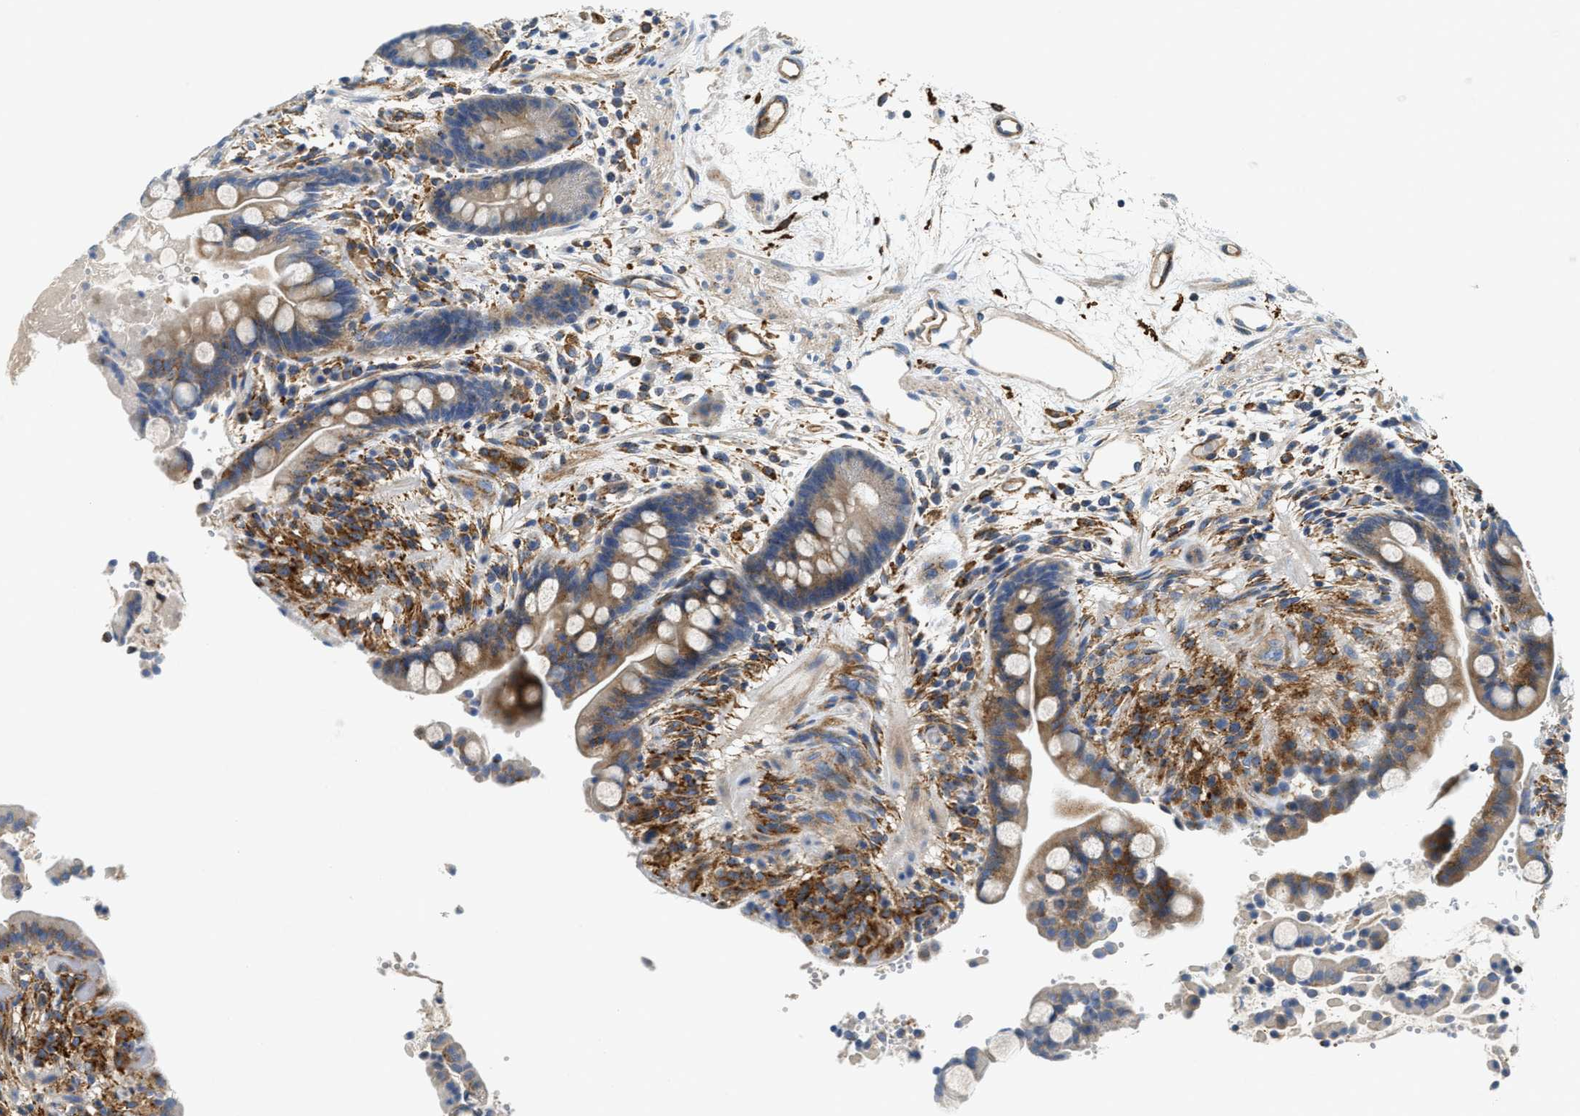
{"staining": {"intensity": "negative", "quantity": "none", "location": "none"}, "tissue": "colon", "cell_type": "Endothelial cells", "image_type": "normal", "snomed": [{"axis": "morphology", "description": "Normal tissue, NOS"}, {"axis": "topography", "description": "Colon"}], "caption": "Photomicrograph shows no protein positivity in endothelial cells of unremarkable colon.", "gene": "NSUN7", "patient": {"sex": "male", "age": 73}}